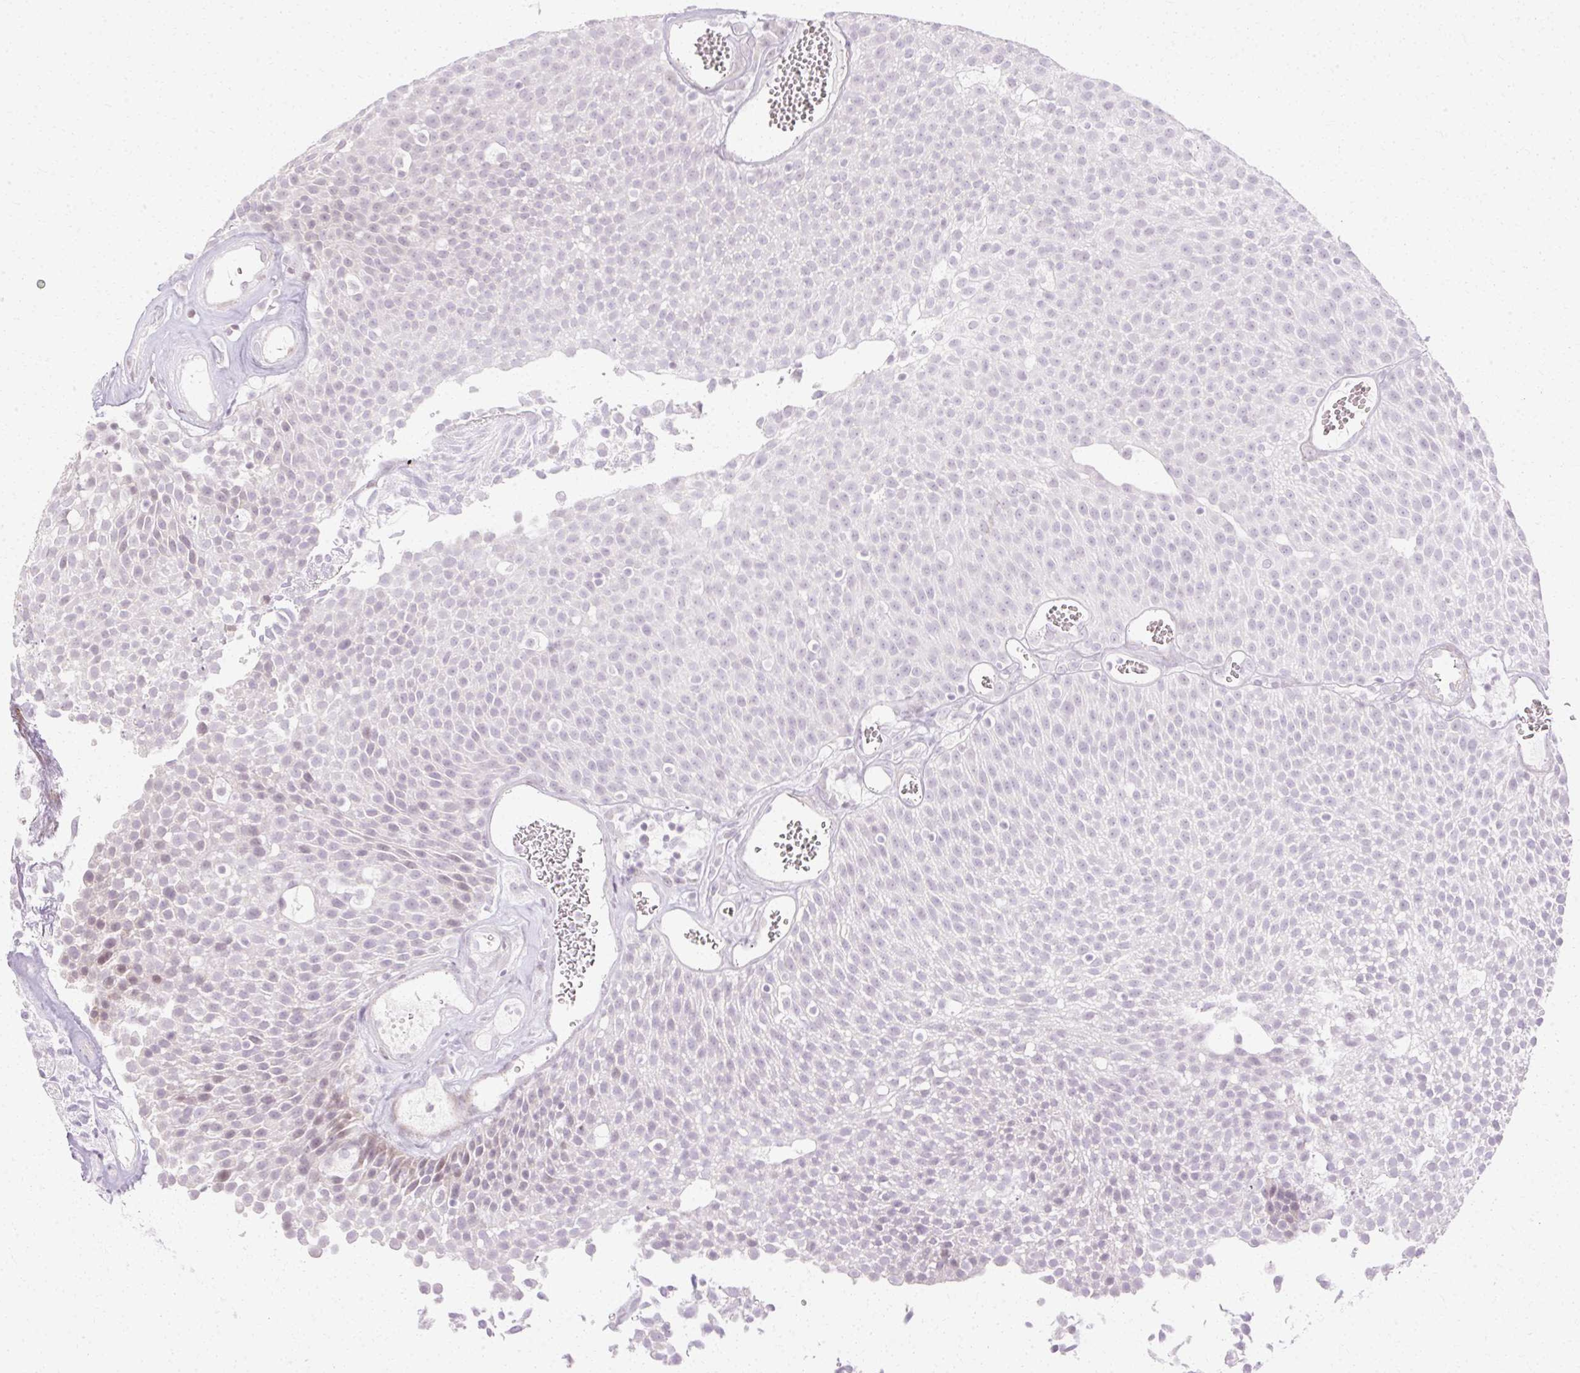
{"staining": {"intensity": "negative", "quantity": "none", "location": "none"}, "tissue": "urothelial cancer", "cell_type": "Tumor cells", "image_type": "cancer", "snomed": [{"axis": "morphology", "description": "Urothelial carcinoma, Low grade"}, {"axis": "topography", "description": "Urinary bladder"}], "caption": "The immunohistochemistry (IHC) micrograph has no significant expression in tumor cells of urothelial carcinoma (low-grade) tissue. Brightfield microscopy of IHC stained with DAB (brown) and hematoxylin (blue), captured at high magnification.", "gene": "C3orf49", "patient": {"sex": "female", "age": 79}}